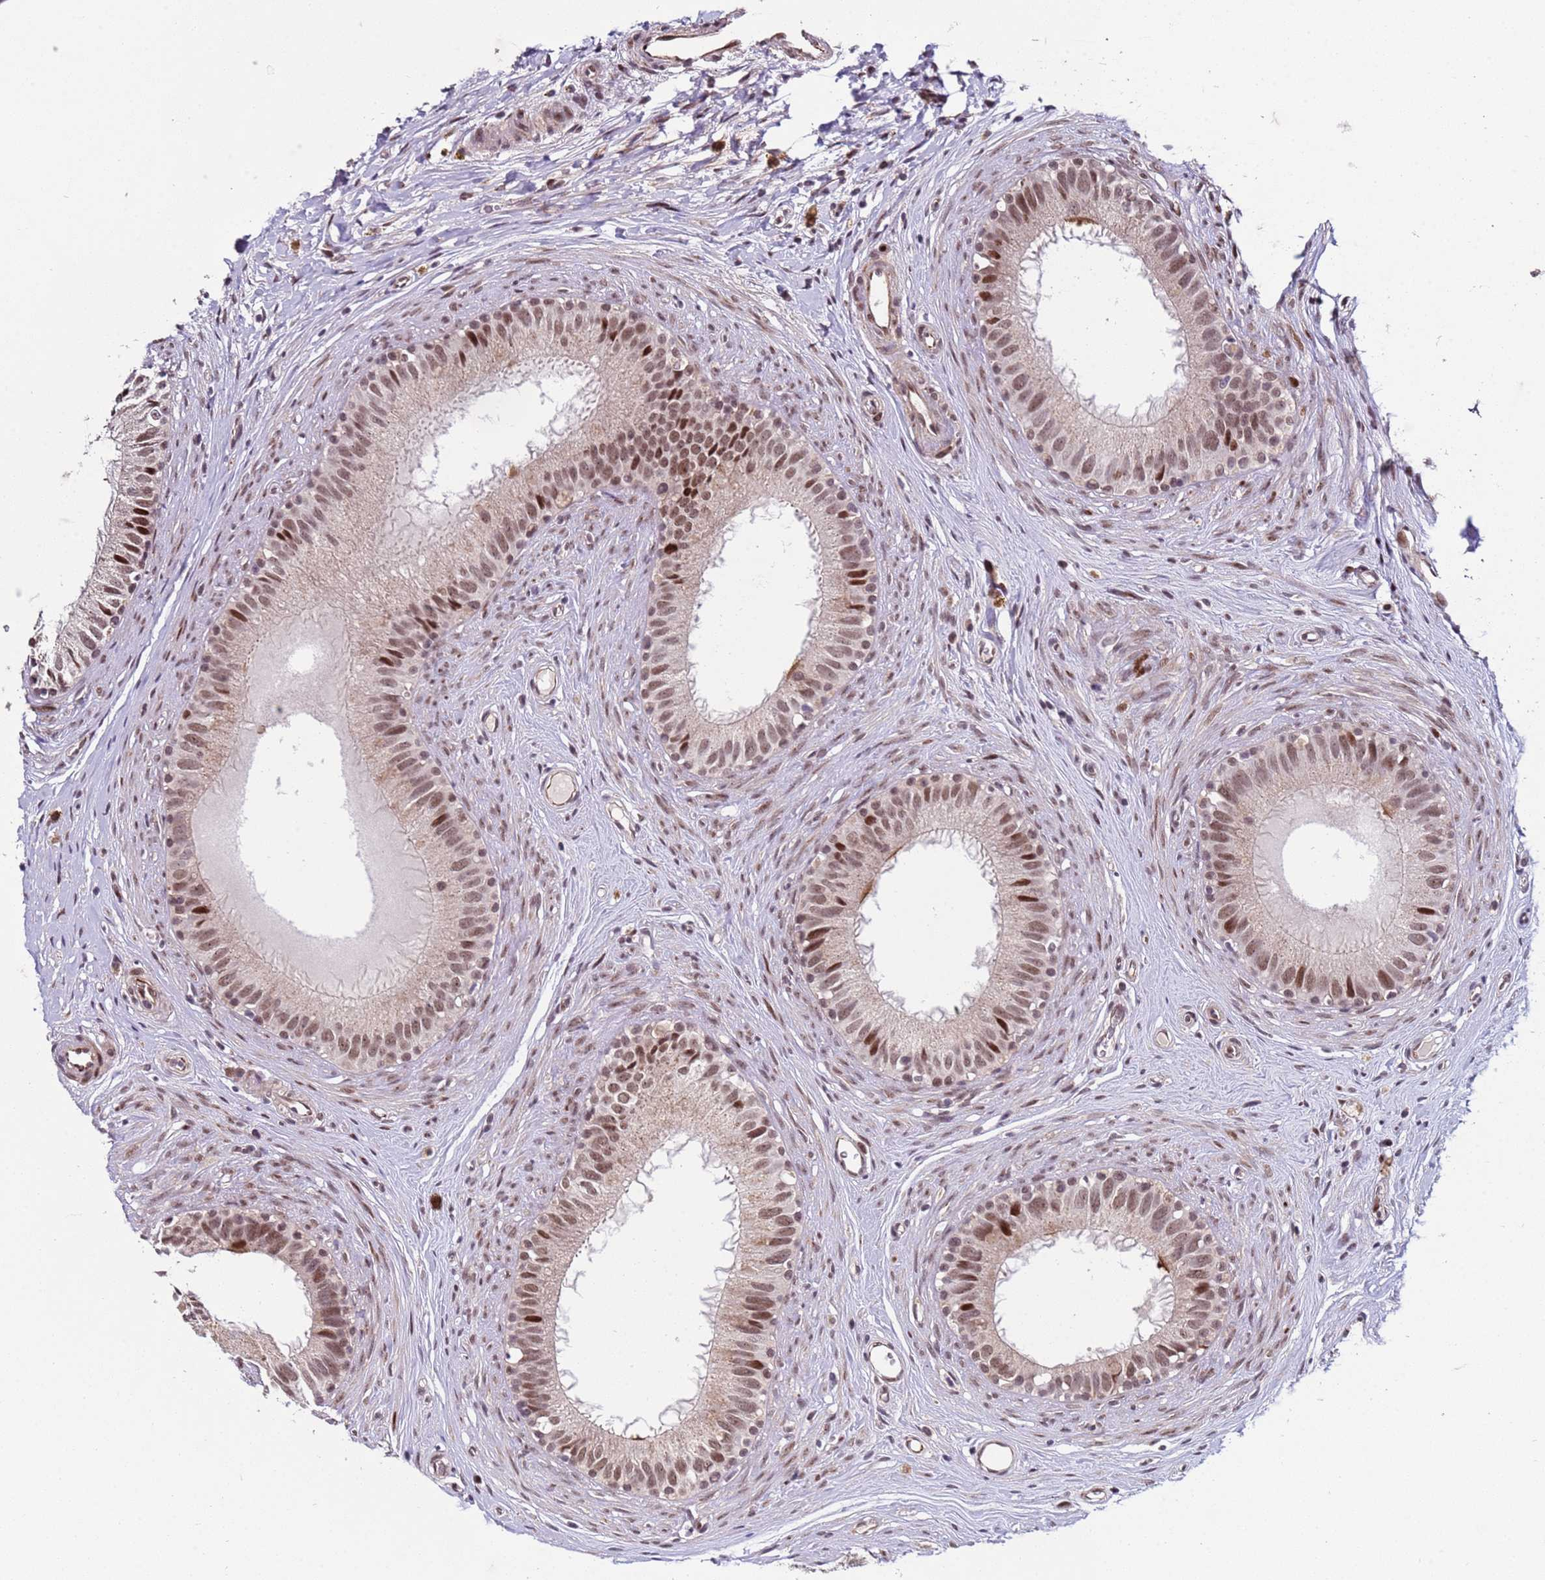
{"staining": {"intensity": "moderate", "quantity": ">75%", "location": "nuclear"}, "tissue": "epididymis", "cell_type": "Glandular cells", "image_type": "normal", "snomed": [{"axis": "morphology", "description": "Normal tissue, NOS"}, {"axis": "topography", "description": "Epididymis"}], "caption": "IHC of benign epididymis reveals medium levels of moderate nuclear positivity in about >75% of glandular cells. (DAB (3,3'-diaminobenzidine) IHC, brown staining for protein, blue staining for nuclei).", "gene": "SHC3", "patient": {"sex": "male", "age": 80}}